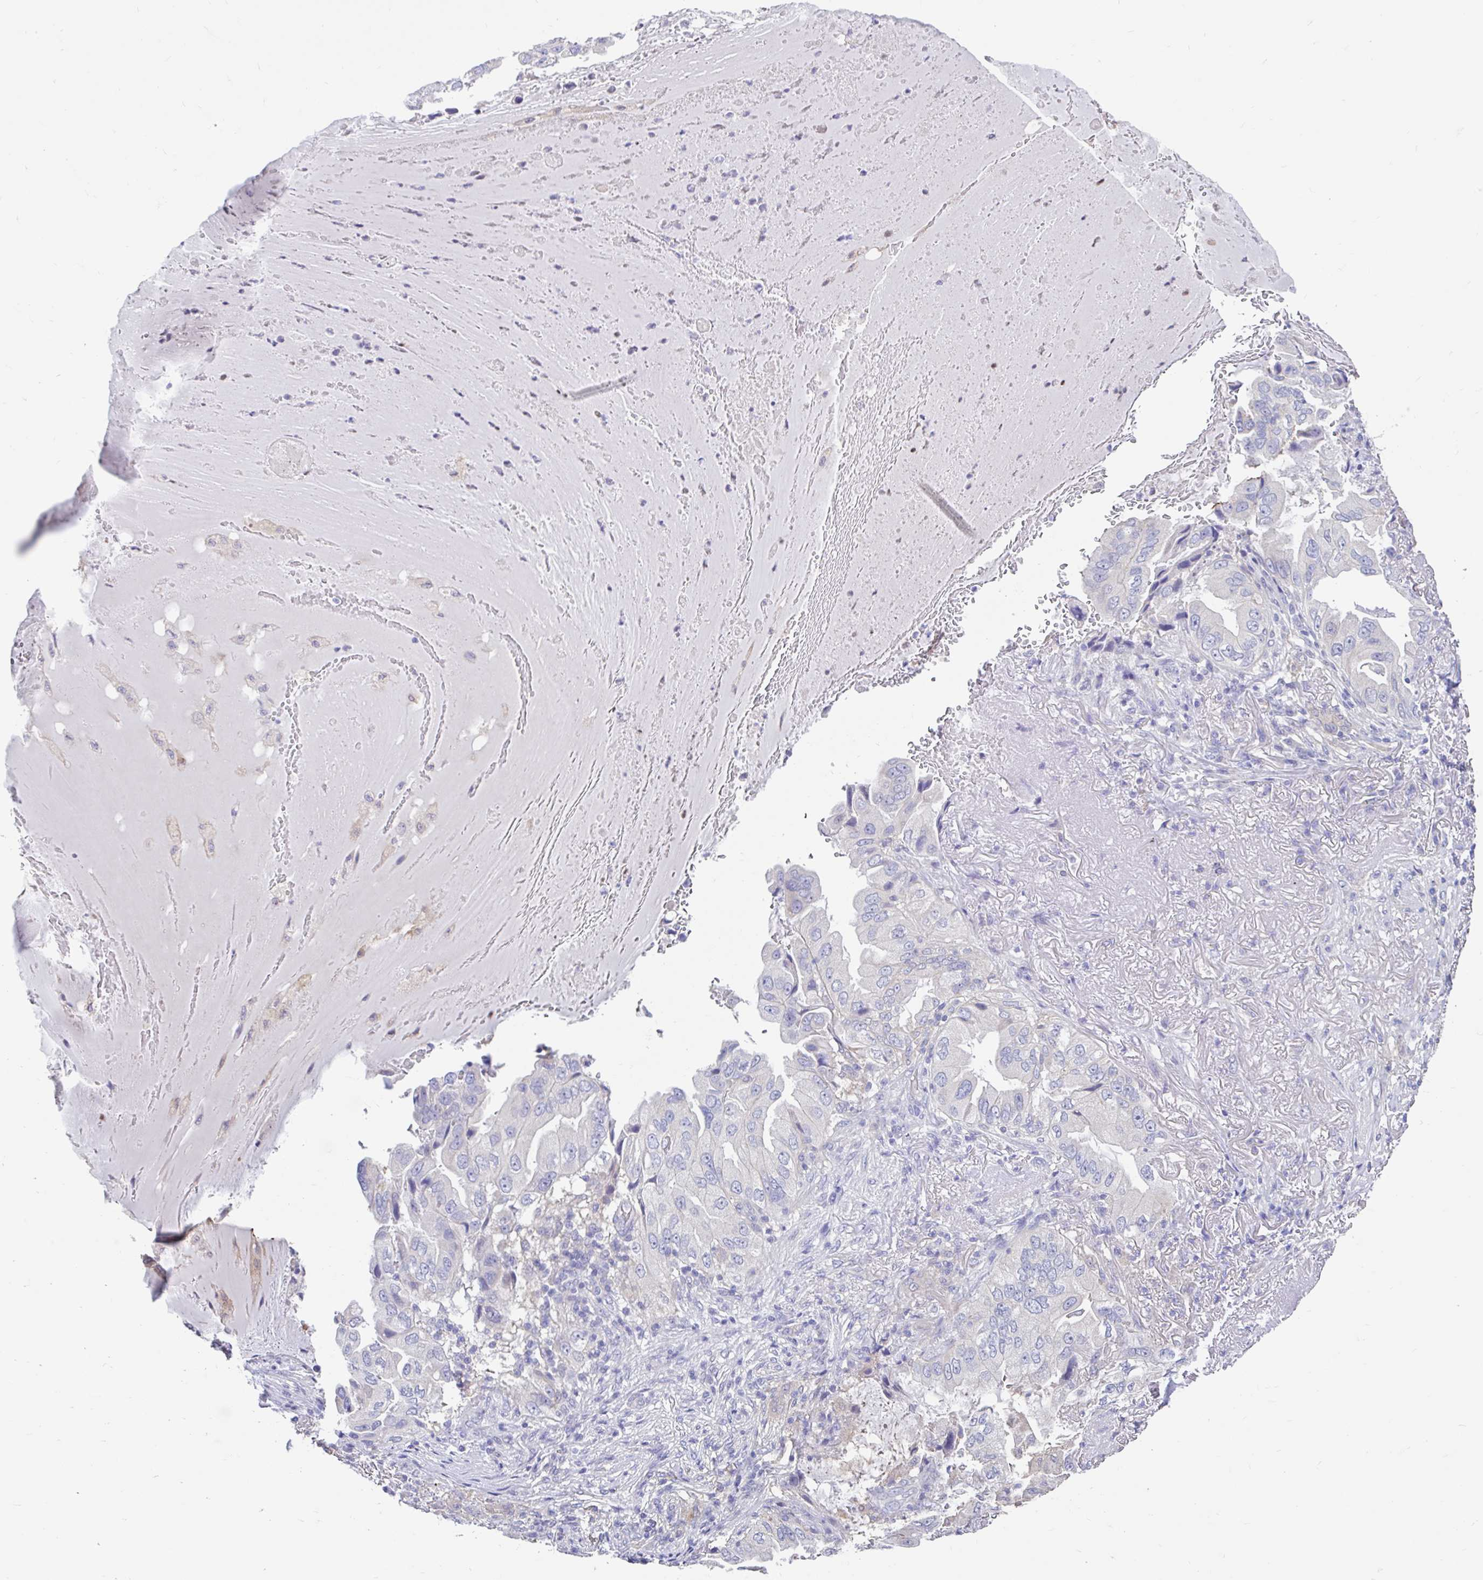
{"staining": {"intensity": "negative", "quantity": "none", "location": "none"}, "tissue": "lung cancer", "cell_type": "Tumor cells", "image_type": "cancer", "snomed": [{"axis": "morphology", "description": "Adenocarcinoma, NOS"}, {"axis": "topography", "description": "Lung"}], "caption": "Human lung adenocarcinoma stained for a protein using IHC displays no expression in tumor cells.", "gene": "ZNF33A", "patient": {"sex": "female", "age": 69}}